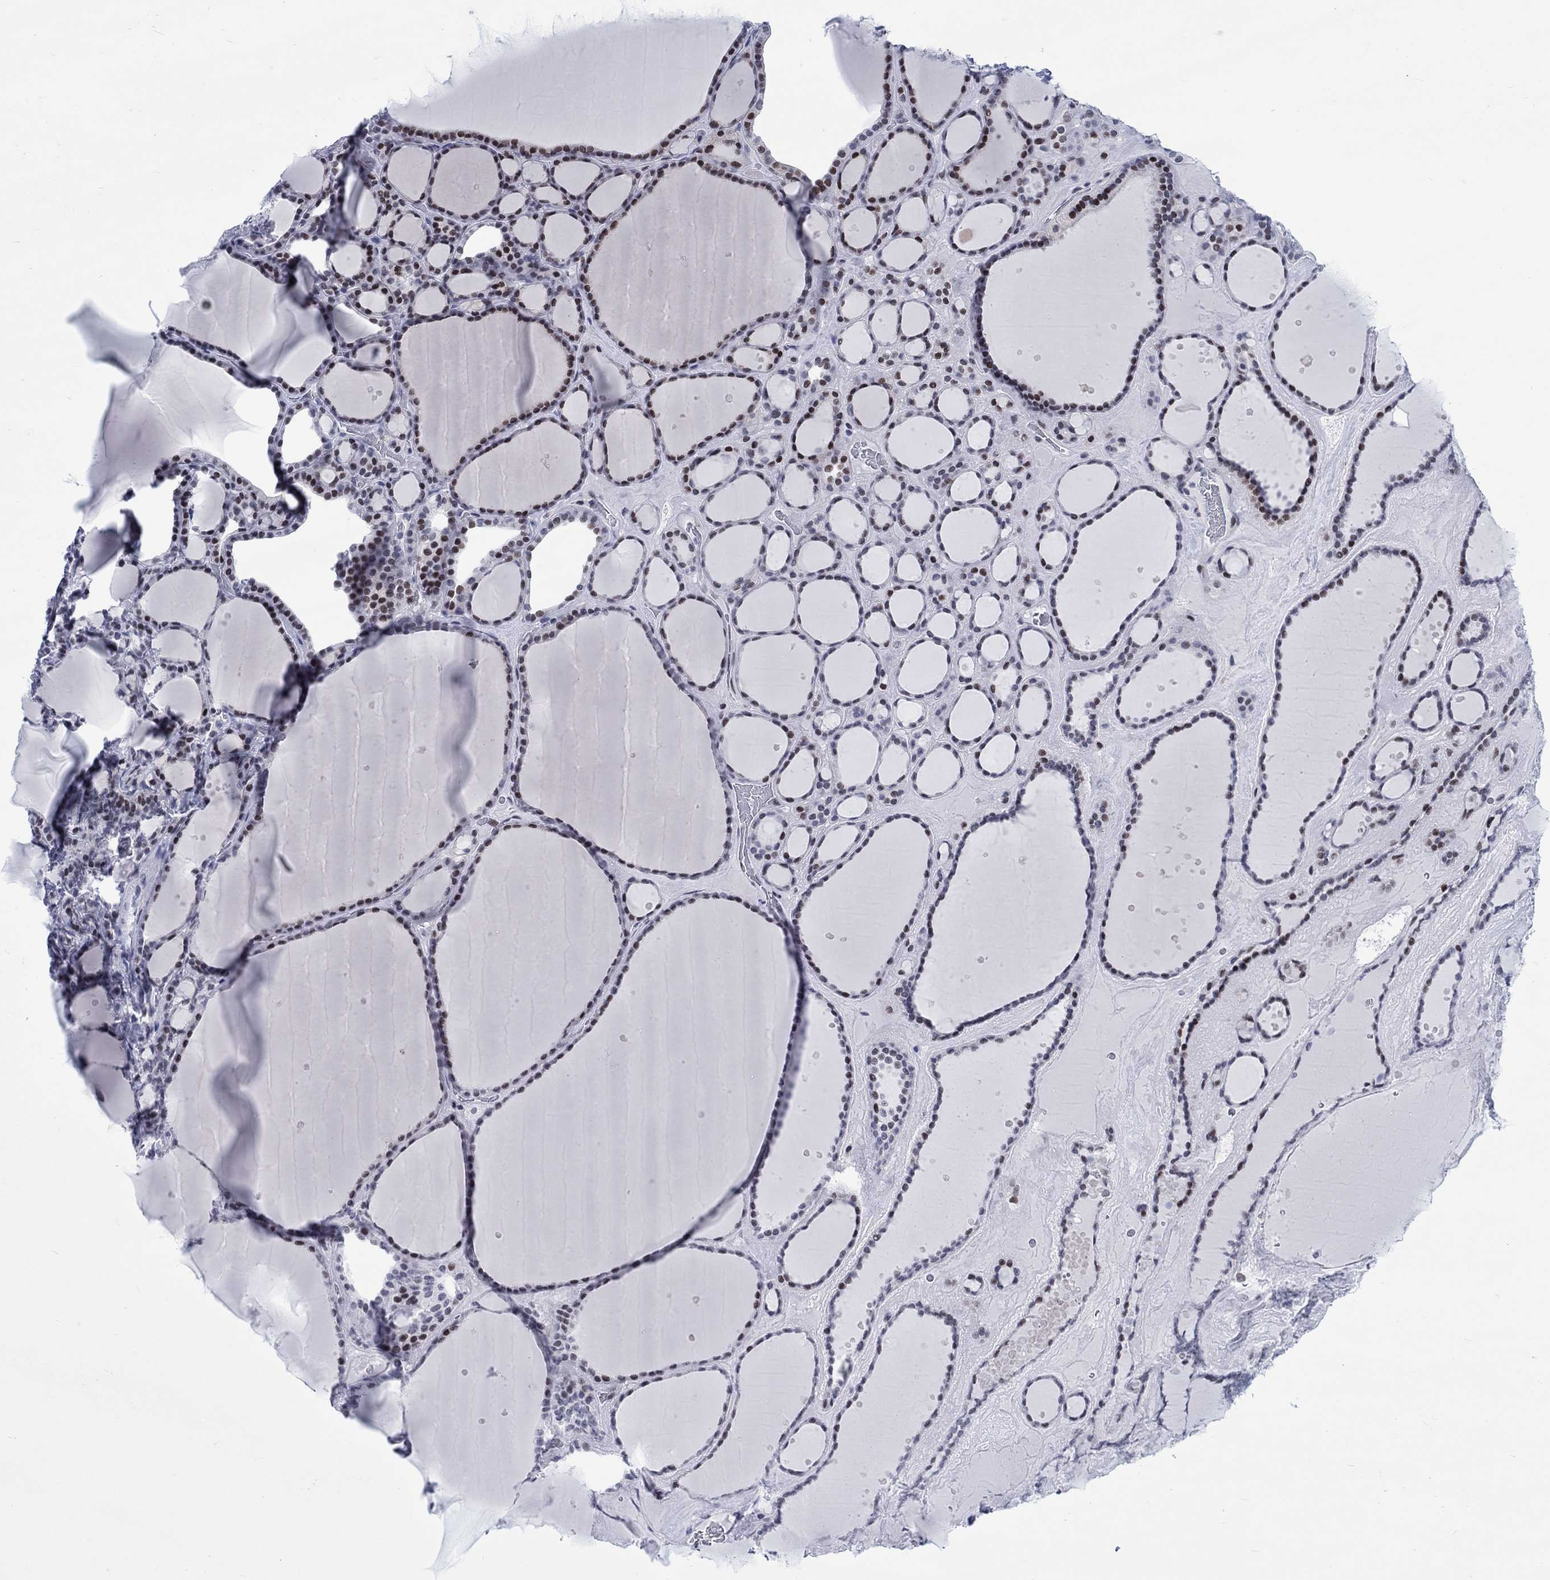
{"staining": {"intensity": "strong", "quantity": "25%-75%", "location": "nuclear"}, "tissue": "thyroid gland", "cell_type": "Glandular cells", "image_type": "normal", "snomed": [{"axis": "morphology", "description": "Normal tissue, NOS"}, {"axis": "topography", "description": "Thyroid gland"}], "caption": "Protein analysis of unremarkable thyroid gland displays strong nuclear expression in about 25%-75% of glandular cells. (Brightfield microscopy of DAB IHC at high magnification).", "gene": "CDCA2", "patient": {"sex": "male", "age": 63}}